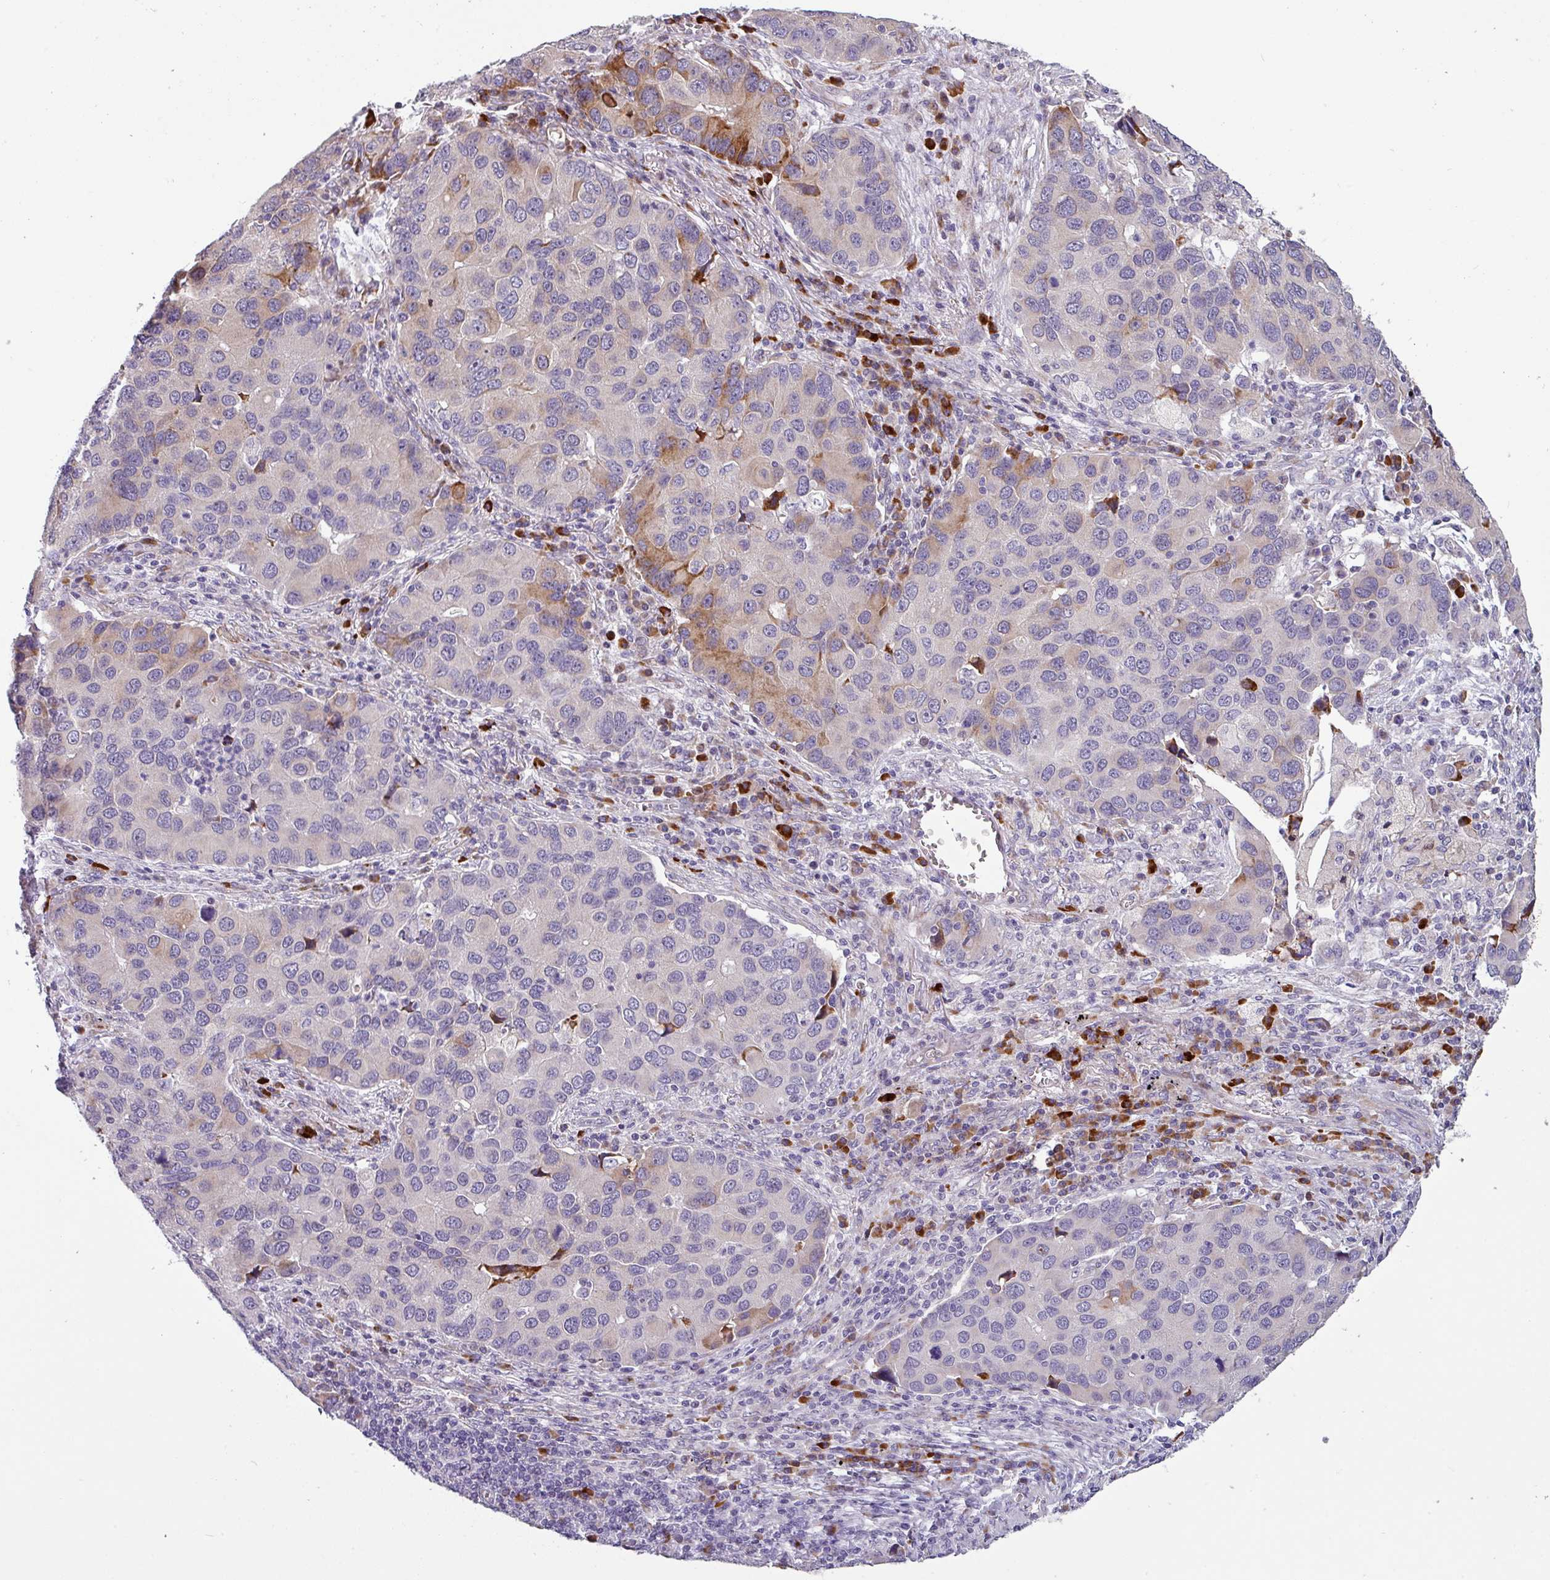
{"staining": {"intensity": "moderate", "quantity": "<25%", "location": "cytoplasmic/membranous"}, "tissue": "lung cancer", "cell_type": "Tumor cells", "image_type": "cancer", "snomed": [{"axis": "morphology", "description": "Aneuploidy"}, {"axis": "morphology", "description": "Adenocarcinoma, NOS"}, {"axis": "topography", "description": "Lymph node"}, {"axis": "topography", "description": "Lung"}], "caption": "Moderate cytoplasmic/membranous protein expression is appreciated in about <25% of tumor cells in lung cancer (adenocarcinoma). (DAB = brown stain, brightfield microscopy at high magnification).", "gene": "KLHL3", "patient": {"sex": "female", "age": 74}}